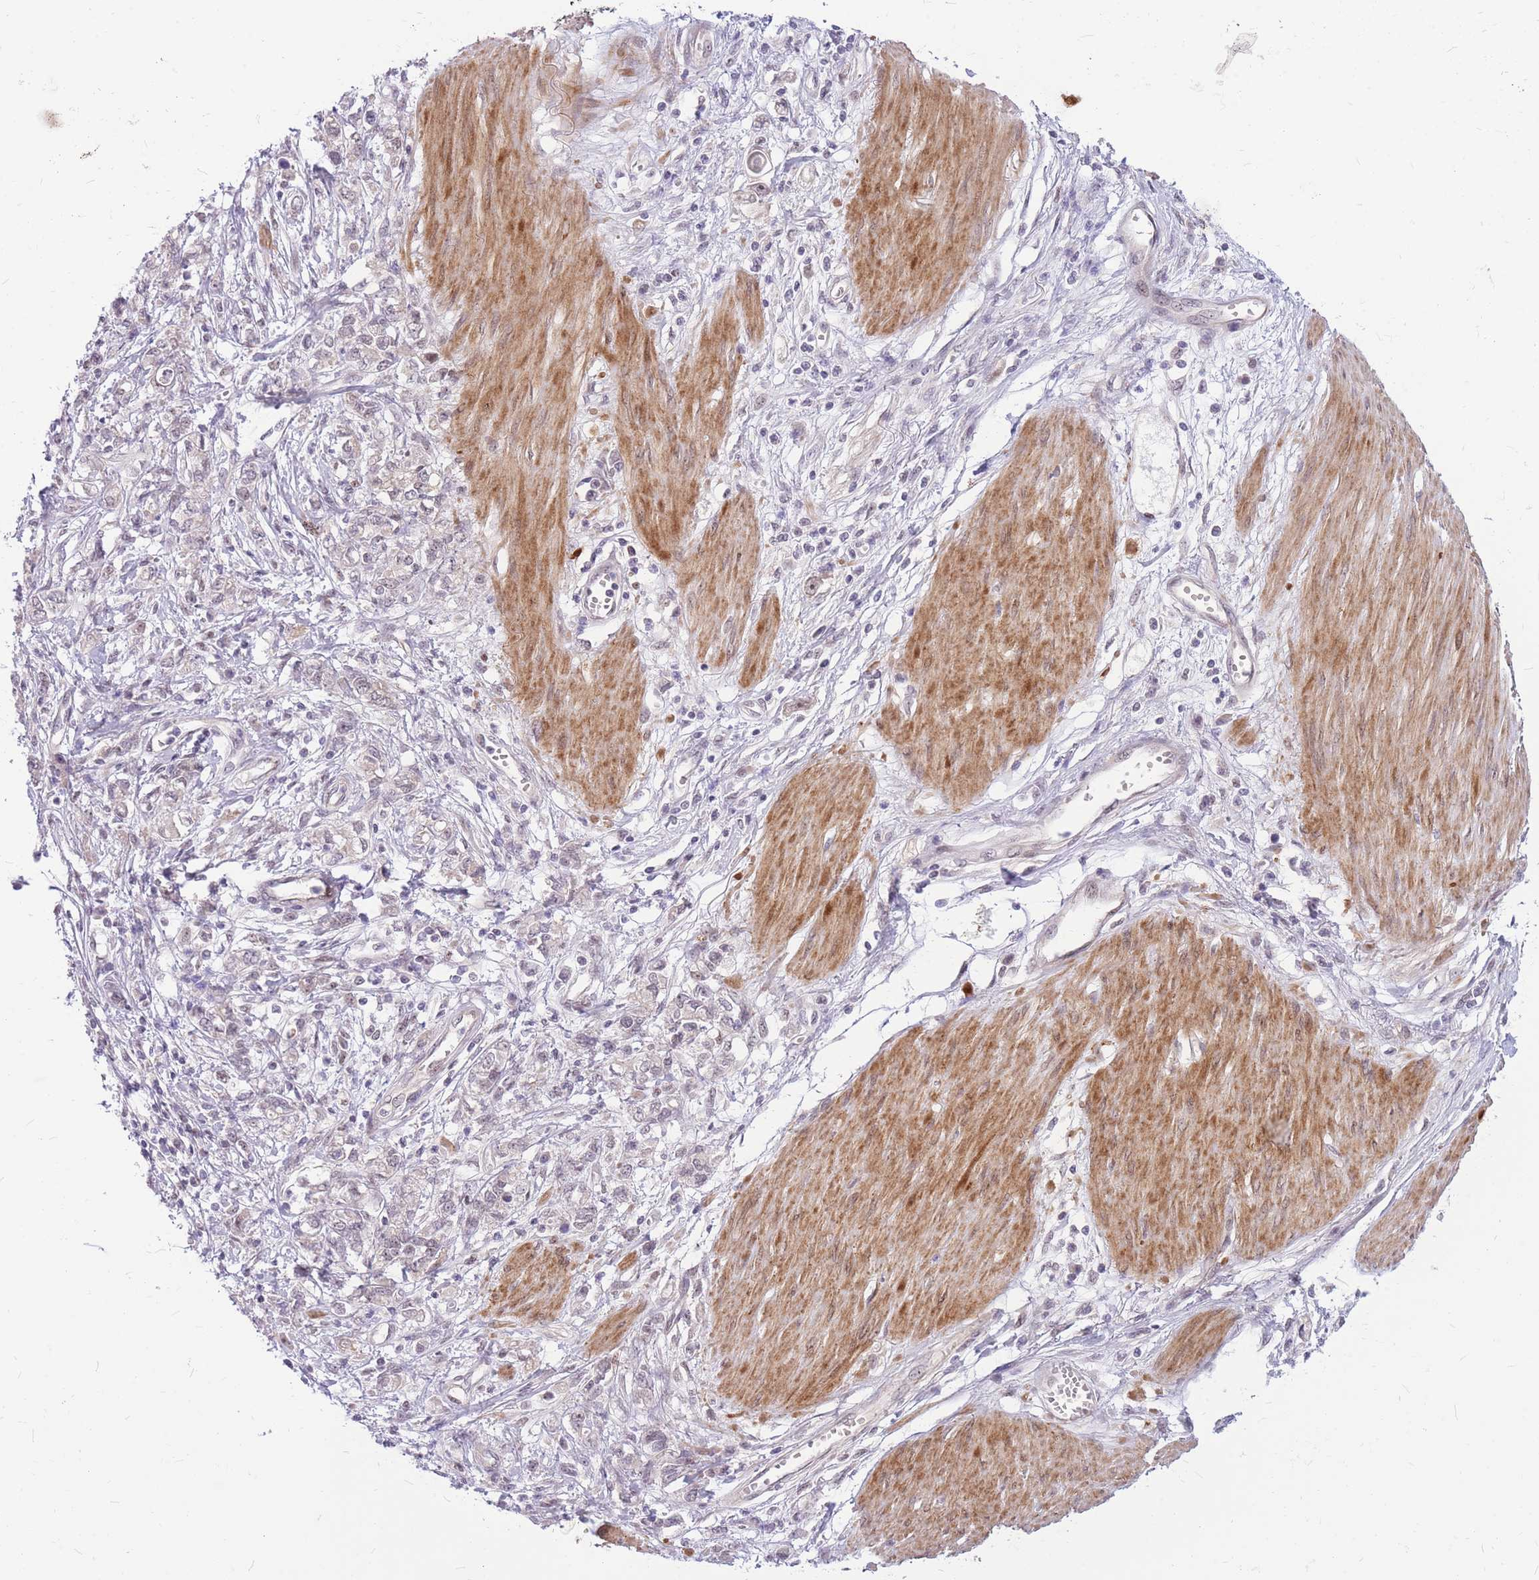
{"staining": {"intensity": "negative", "quantity": "none", "location": "none"}, "tissue": "stomach cancer", "cell_type": "Tumor cells", "image_type": "cancer", "snomed": [{"axis": "morphology", "description": "Adenocarcinoma, NOS"}, {"axis": "topography", "description": "Stomach"}], "caption": "High power microscopy micrograph of an immunohistochemistry image of stomach adenocarcinoma, revealing no significant positivity in tumor cells.", "gene": "ERCC2", "patient": {"sex": "female", "age": 76}}